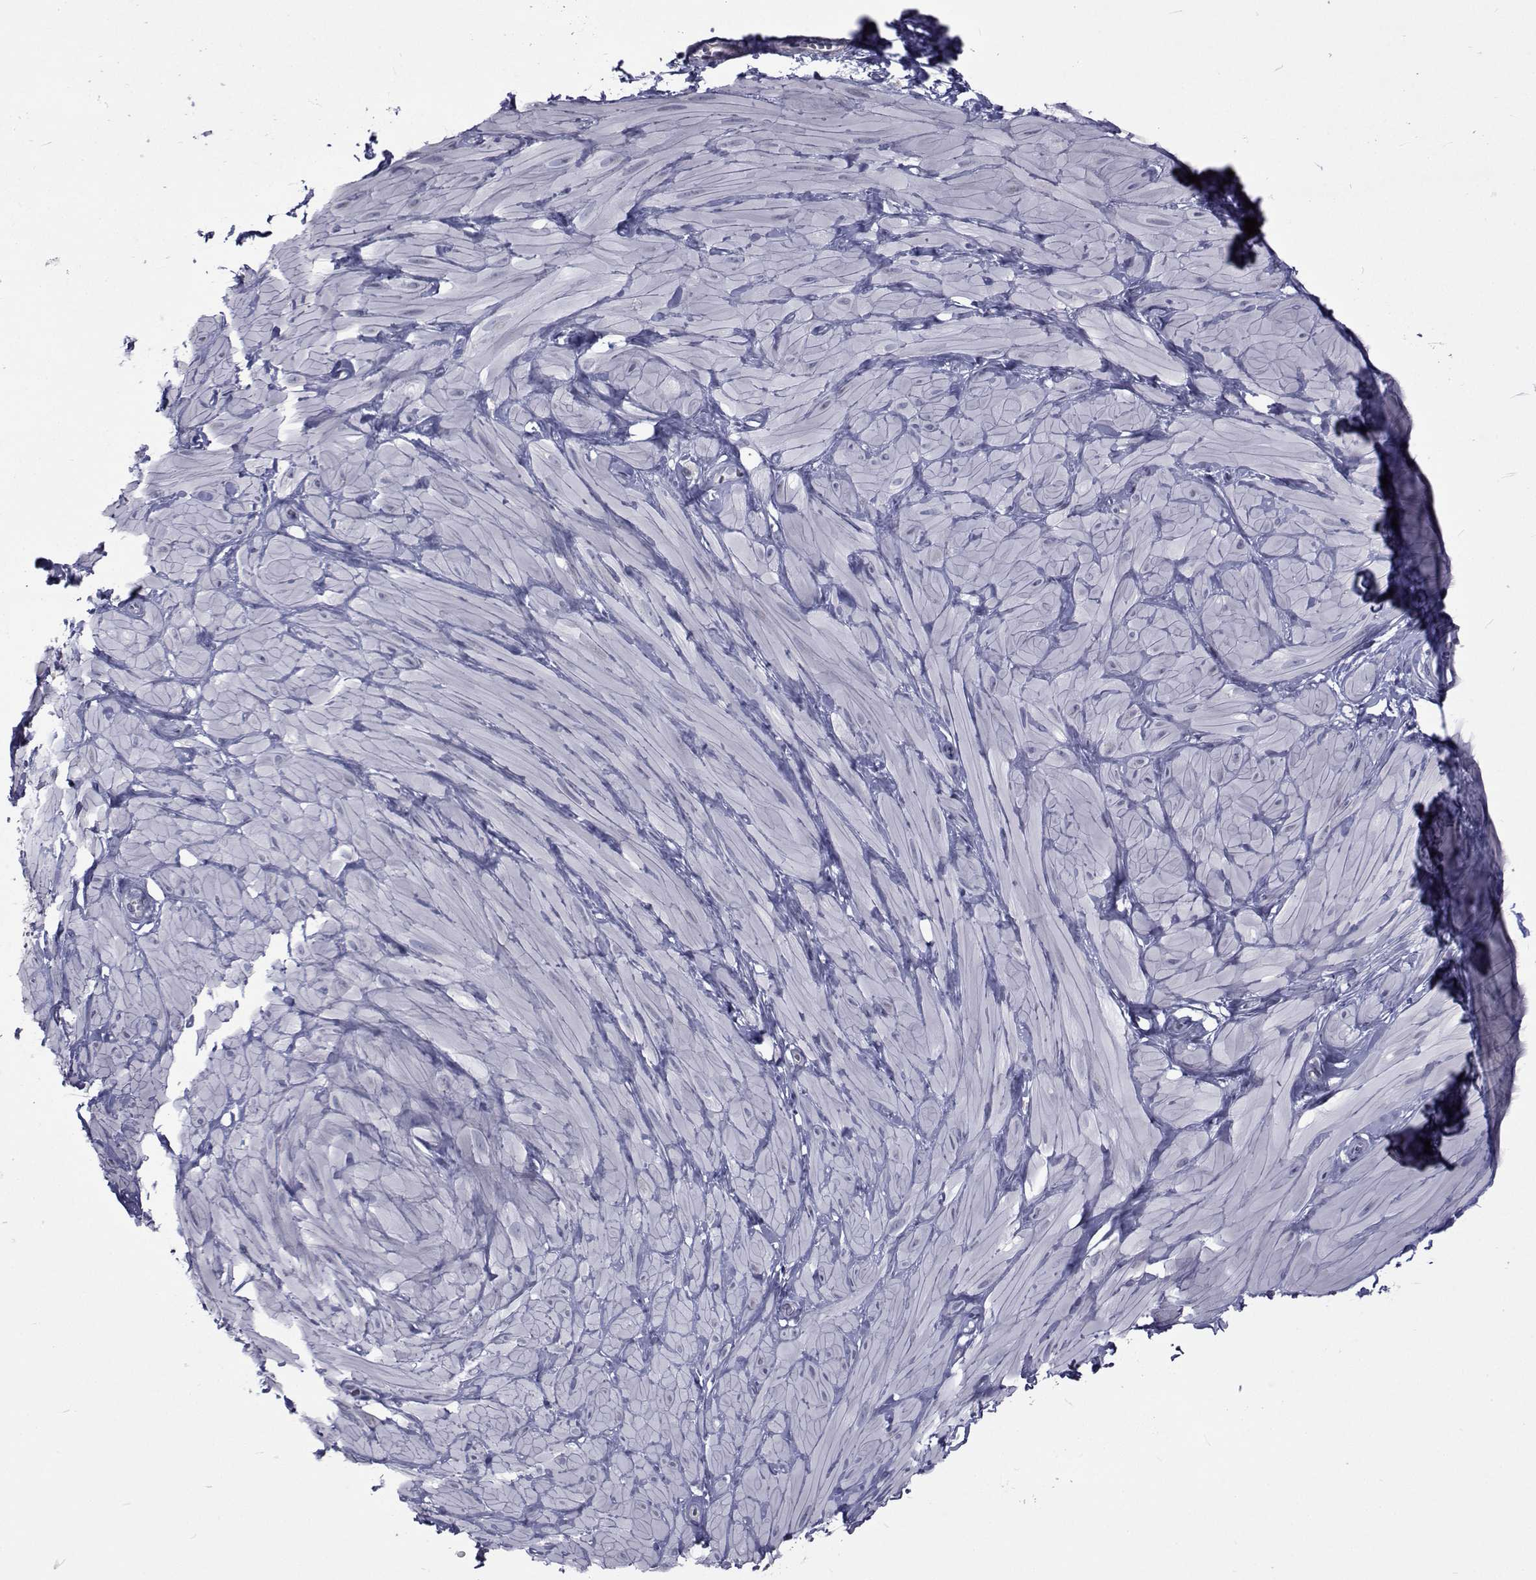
{"staining": {"intensity": "negative", "quantity": "none", "location": "none"}, "tissue": "adipose tissue", "cell_type": "Adipocytes", "image_type": "normal", "snomed": [{"axis": "morphology", "description": "Normal tissue, NOS"}, {"axis": "topography", "description": "Smooth muscle"}, {"axis": "topography", "description": "Peripheral nerve tissue"}], "caption": "Immunohistochemistry (IHC) histopathology image of normal adipose tissue: adipose tissue stained with DAB shows no significant protein staining in adipocytes.", "gene": "SLC30A10", "patient": {"sex": "male", "age": 22}}